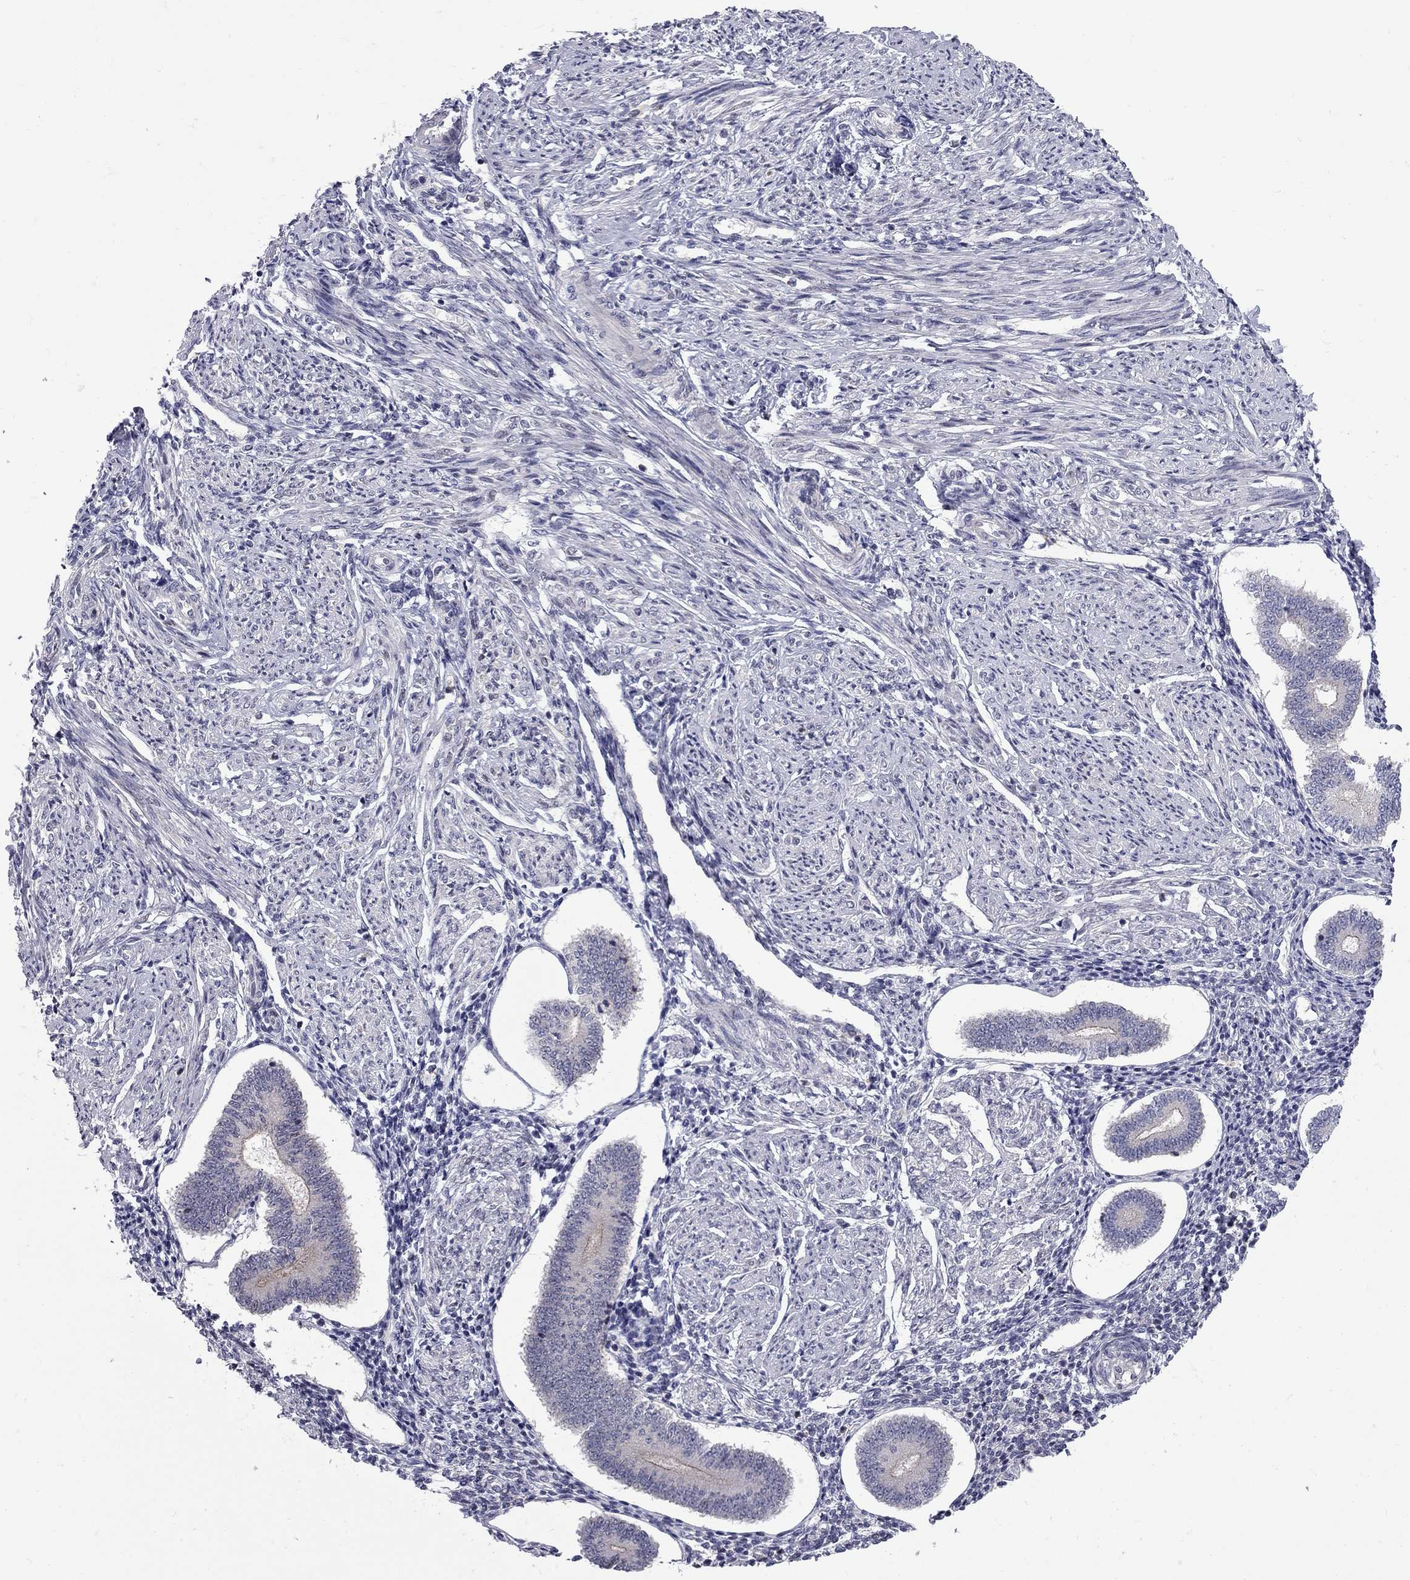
{"staining": {"intensity": "negative", "quantity": "none", "location": "none"}, "tissue": "endometrium", "cell_type": "Cells in endometrial stroma", "image_type": "normal", "snomed": [{"axis": "morphology", "description": "Normal tissue, NOS"}, {"axis": "topography", "description": "Endometrium"}], "caption": "Protein analysis of unremarkable endometrium displays no significant expression in cells in endometrial stroma.", "gene": "NRARP", "patient": {"sex": "female", "age": 40}}